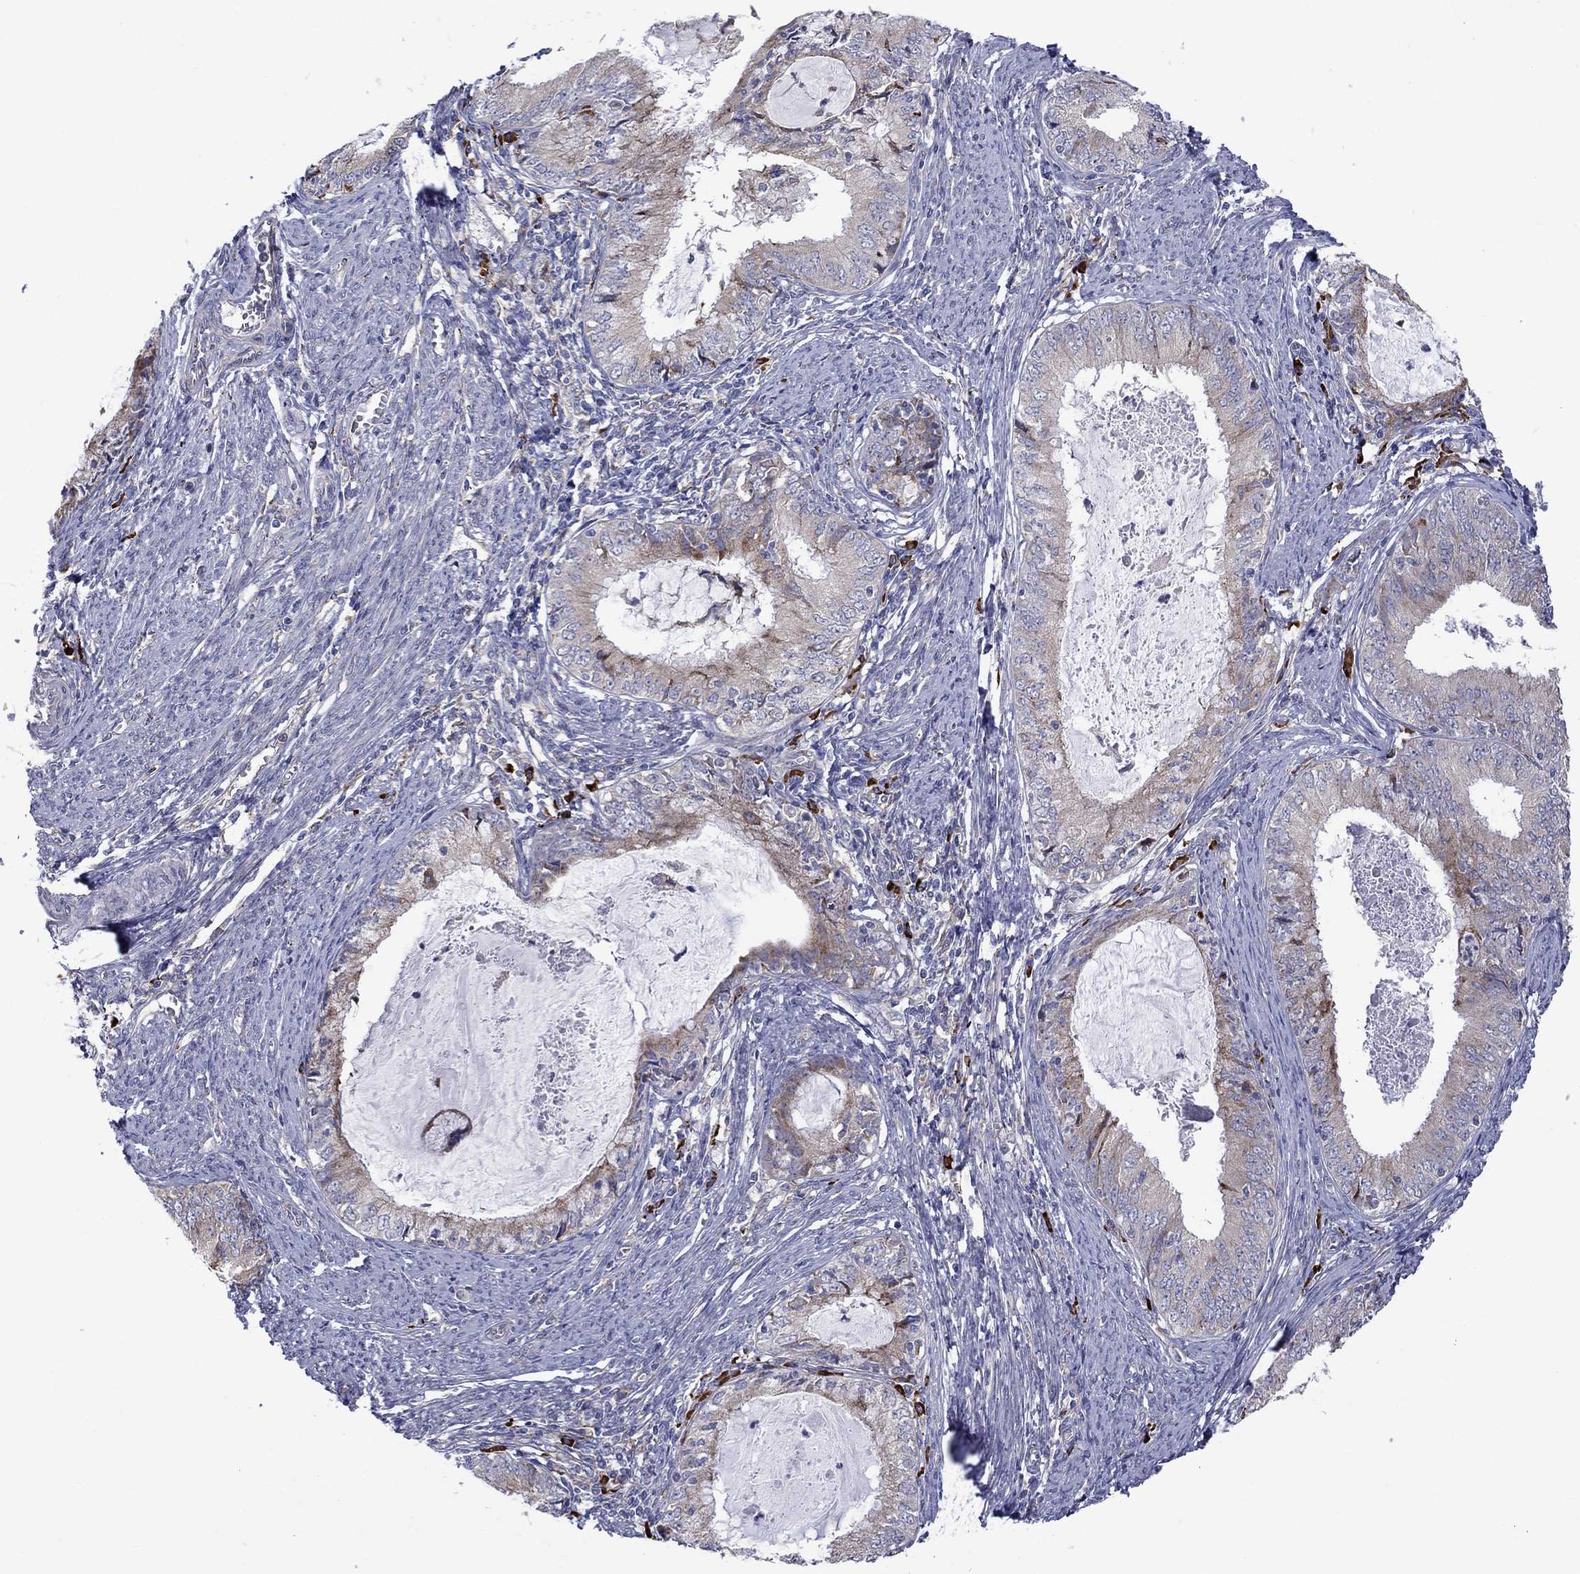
{"staining": {"intensity": "moderate", "quantity": "<25%", "location": "cytoplasmic/membranous"}, "tissue": "endometrial cancer", "cell_type": "Tumor cells", "image_type": "cancer", "snomed": [{"axis": "morphology", "description": "Adenocarcinoma, NOS"}, {"axis": "topography", "description": "Endometrium"}], "caption": "Immunohistochemistry (IHC) micrograph of endometrial cancer stained for a protein (brown), which demonstrates low levels of moderate cytoplasmic/membranous expression in approximately <25% of tumor cells.", "gene": "ASNS", "patient": {"sex": "female", "age": 57}}